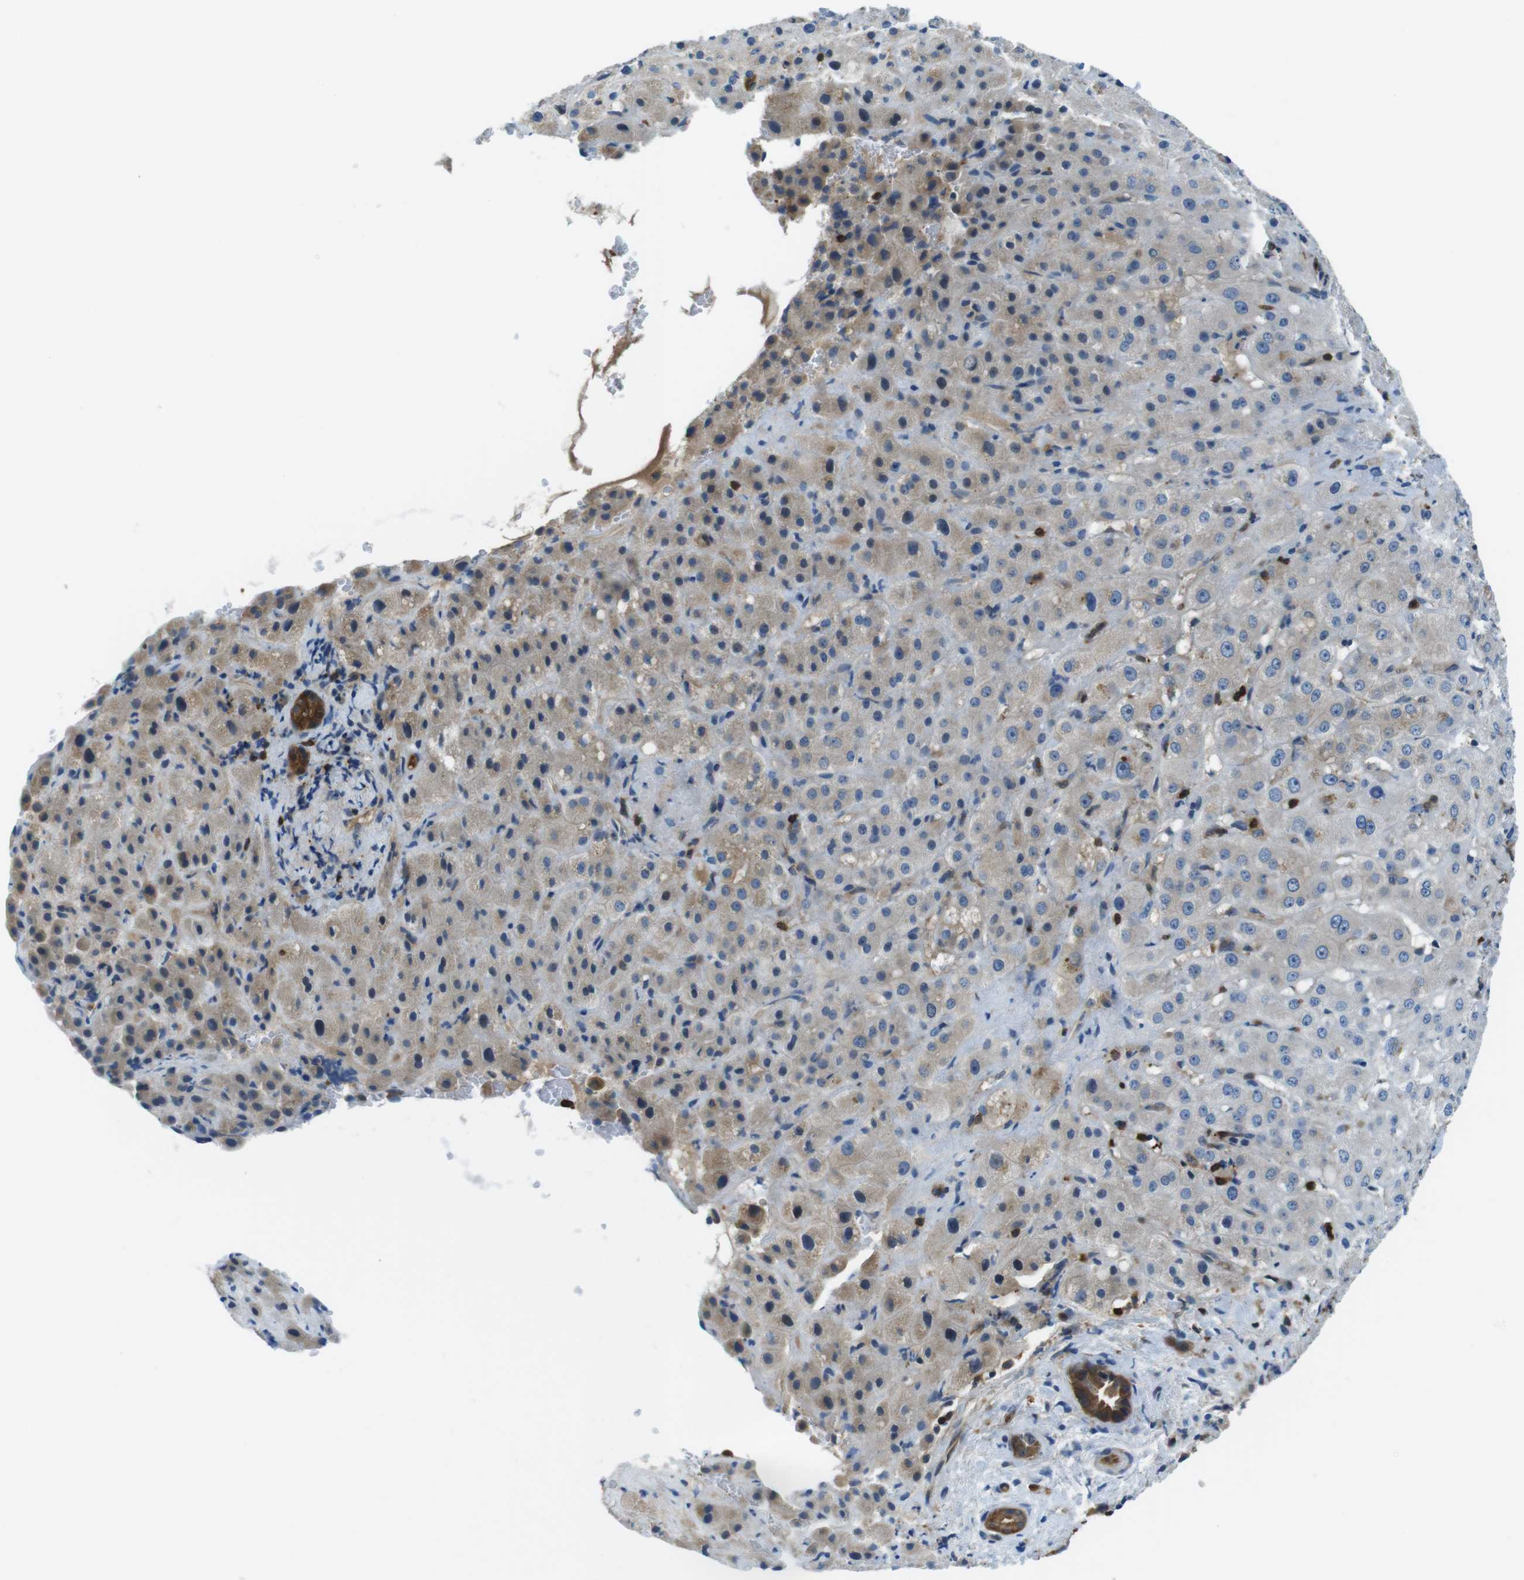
{"staining": {"intensity": "weak", "quantity": "25%-75%", "location": "cytoplasmic/membranous"}, "tissue": "liver cancer", "cell_type": "Tumor cells", "image_type": "cancer", "snomed": [{"axis": "morphology", "description": "Cholangiocarcinoma"}, {"axis": "topography", "description": "Liver"}], "caption": "Protein analysis of liver cancer (cholangiocarcinoma) tissue demonstrates weak cytoplasmic/membranous staining in approximately 25%-75% of tumor cells.", "gene": "TES", "patient": {"sex": "female", "age": 65}}